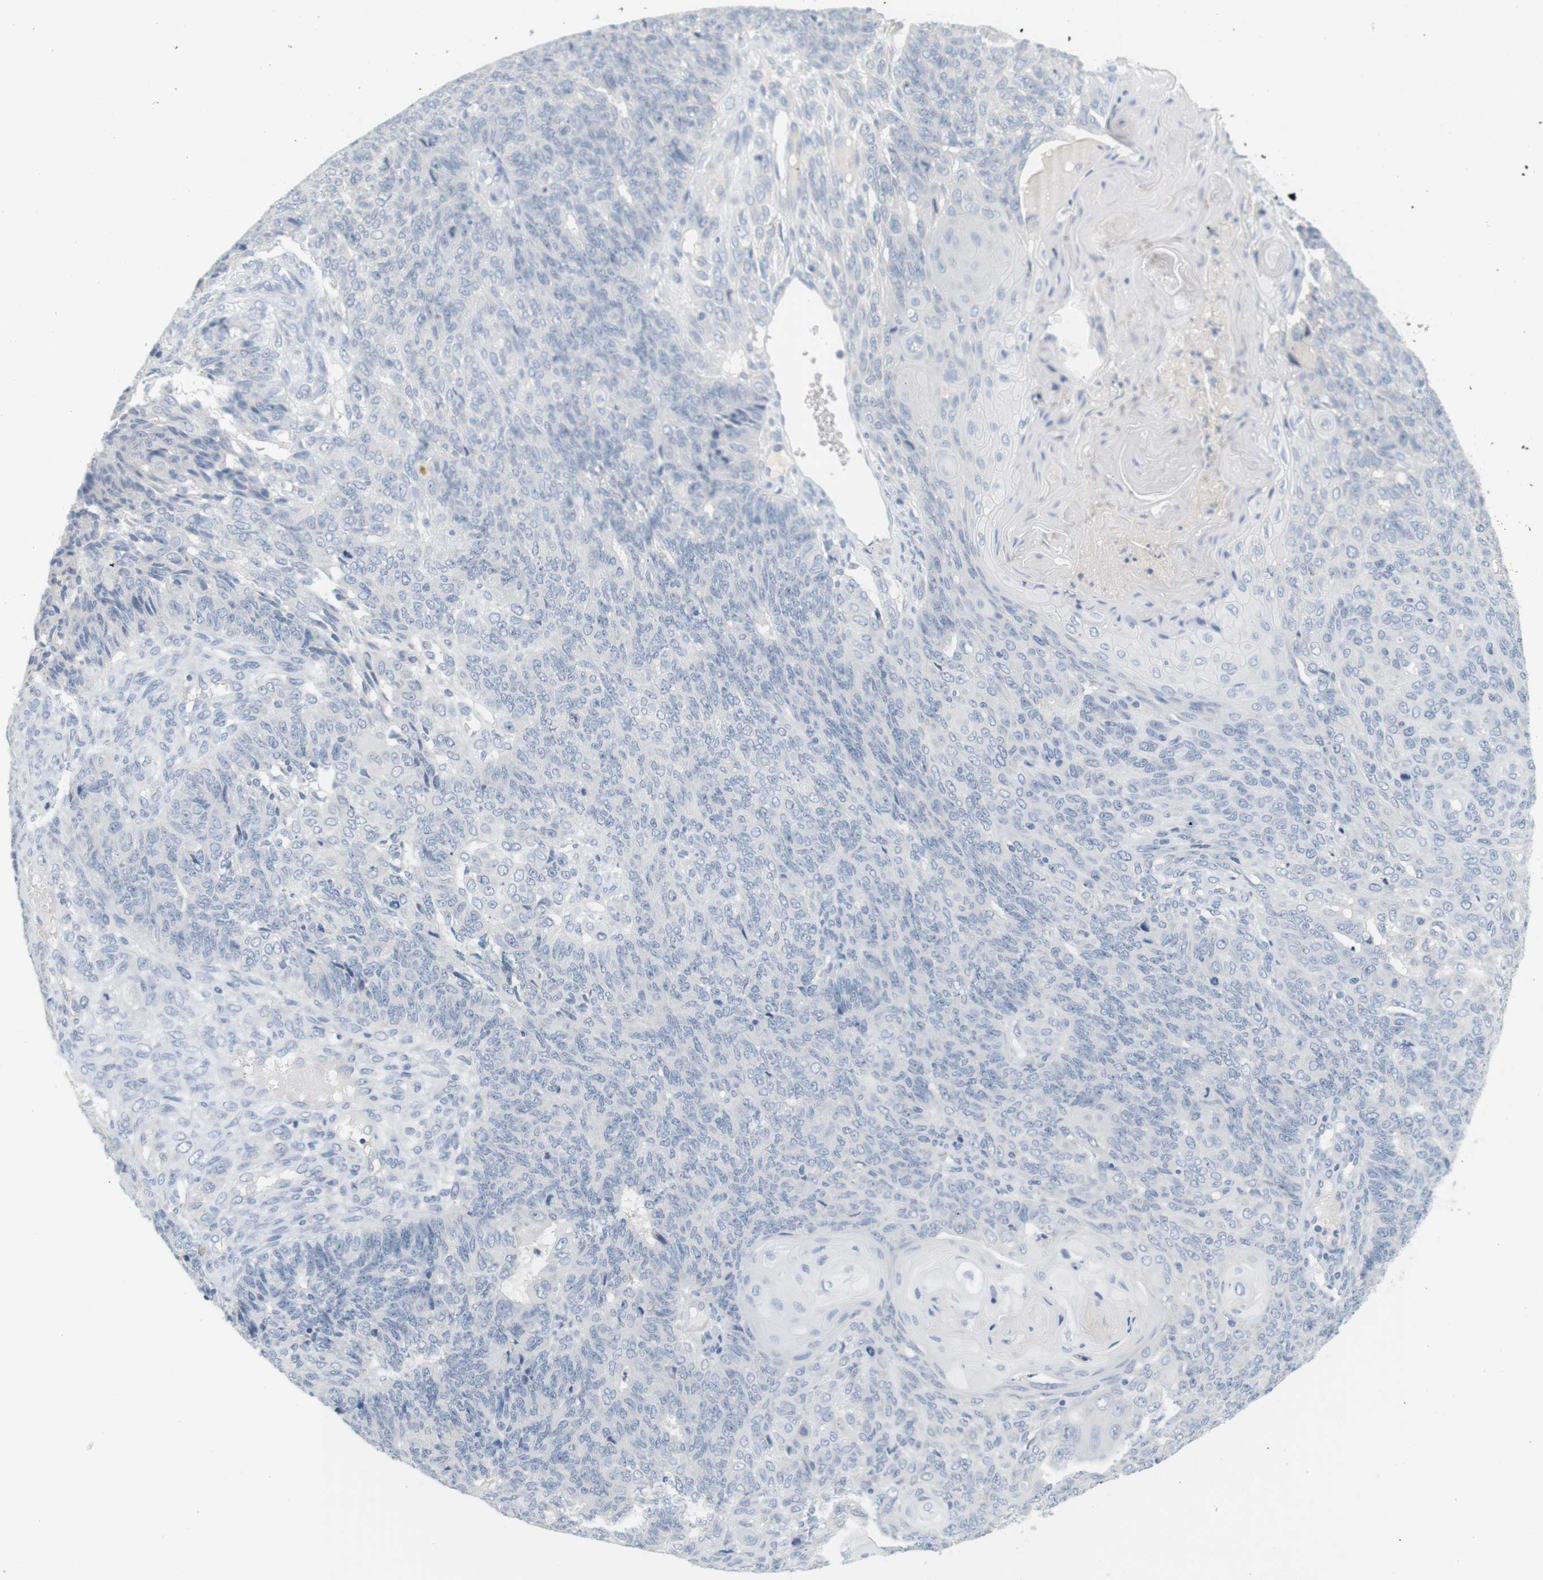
{"staining": {"intensity": "negative", "quantity": "none", "location": "none"}, "tissue": "endometrial cancer", "cell_type": "Tumor cells", "image_type": "cancer", "snomed": [{"axis": "morphology", "description": "Adenocarcinoma, NOS"}, {"axis": "topography", "description": "Endometrium"}], "caption": "Immunohistochemical staining of endometrial adenocarcinoma demonstrates no significant positivity in tumor cells.", "gene": "OPRM1", "patient": {"sex": "female", "age": 32}}